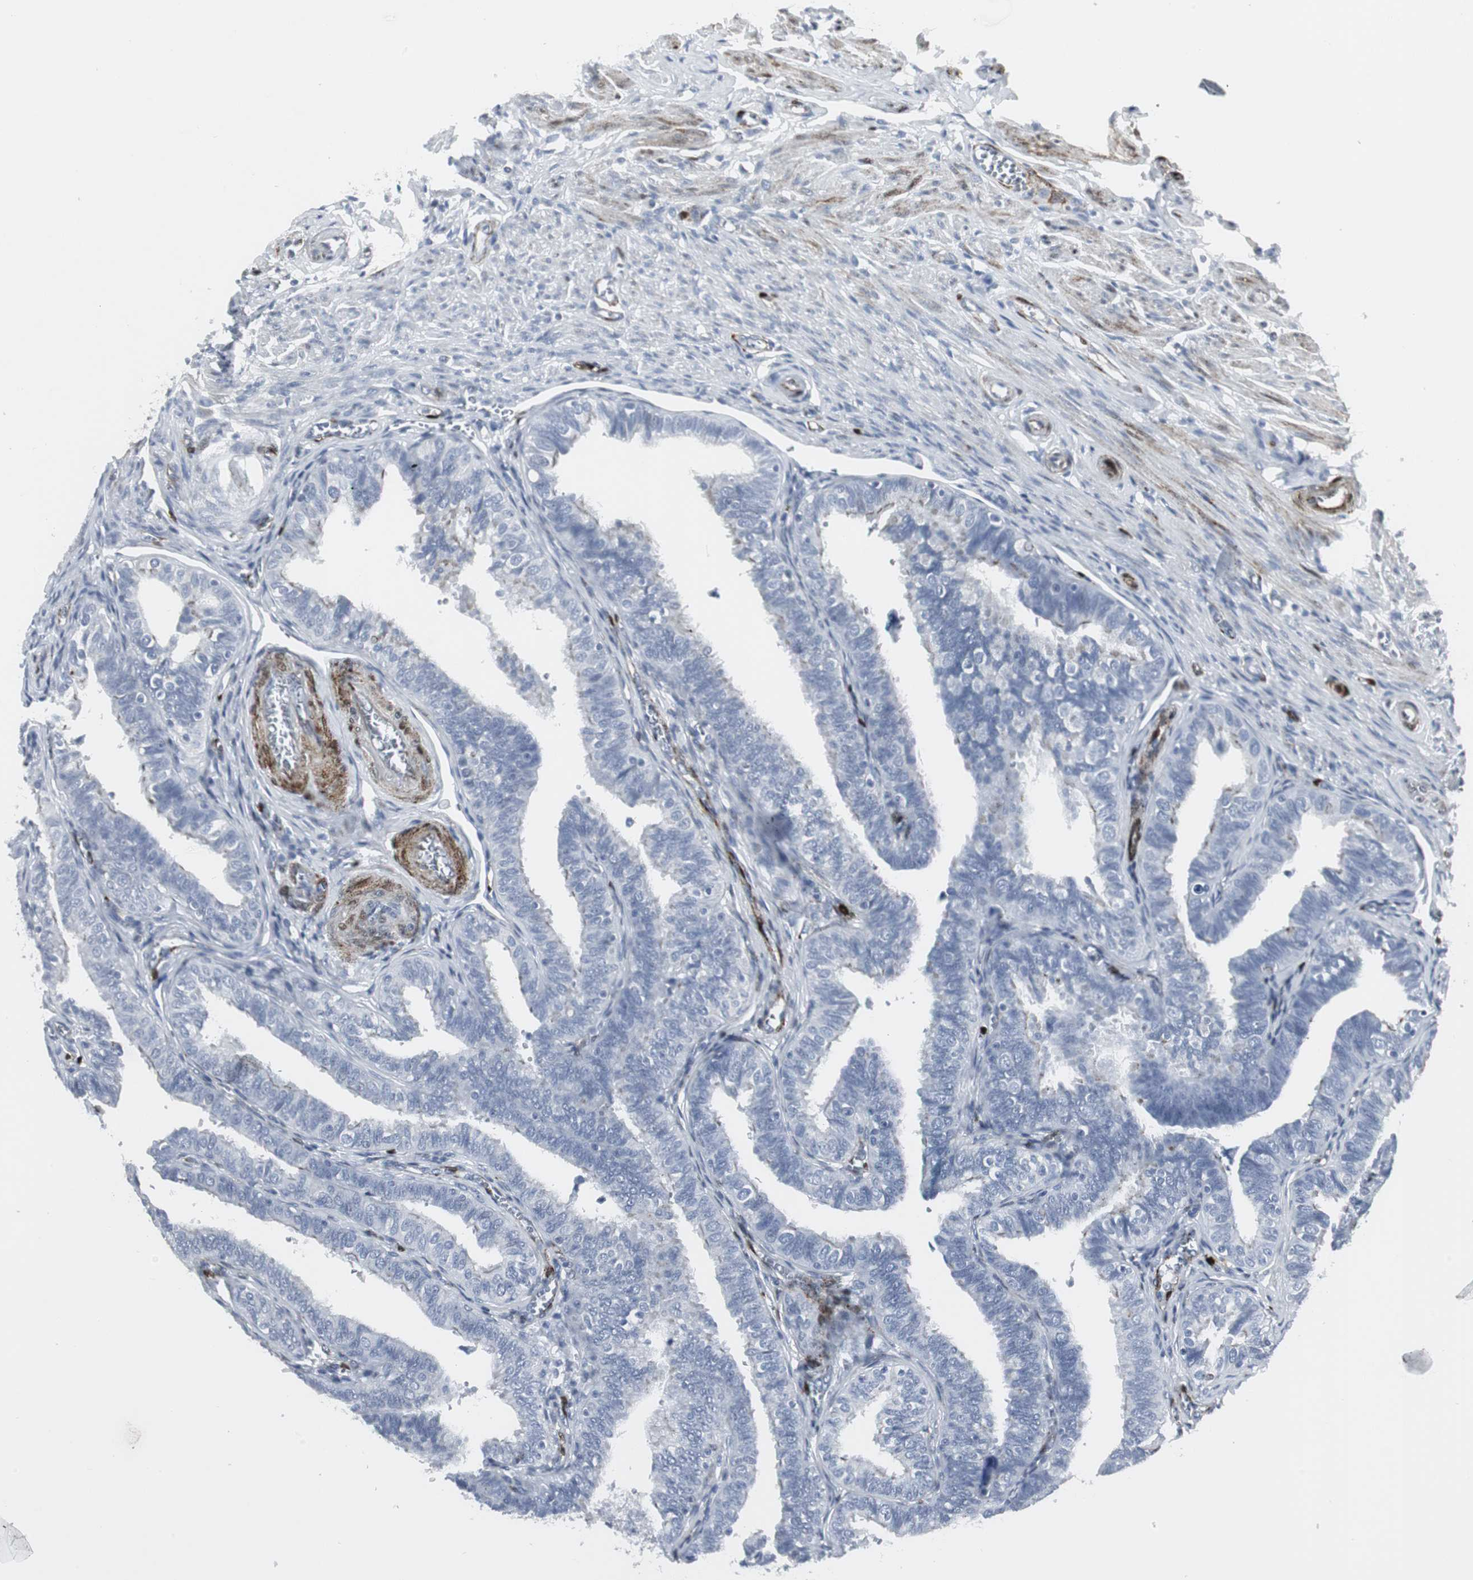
{"staining": {"intensity": "weak", "quantity": "<25%", "location": "cytoplasmic/membranous"}, "tissue": "fallopian tube", "cell_type": "Glandular cells", "image_type": "normal", "snomed": [{"axis": "morphology", "description": "Normal tissue, NOS"}, {"axis": "topography", "description": "Fallopian tube"}], "caption": "This image is of normal fallopian tube stained with immunohistochemistry (IHC) to label a protein in brown with the nuclei are counter-stained blue. There is no expression in glandular cells.", "gene": "PPP1R14A", "patient": {"sex": "female", "age": 46}}